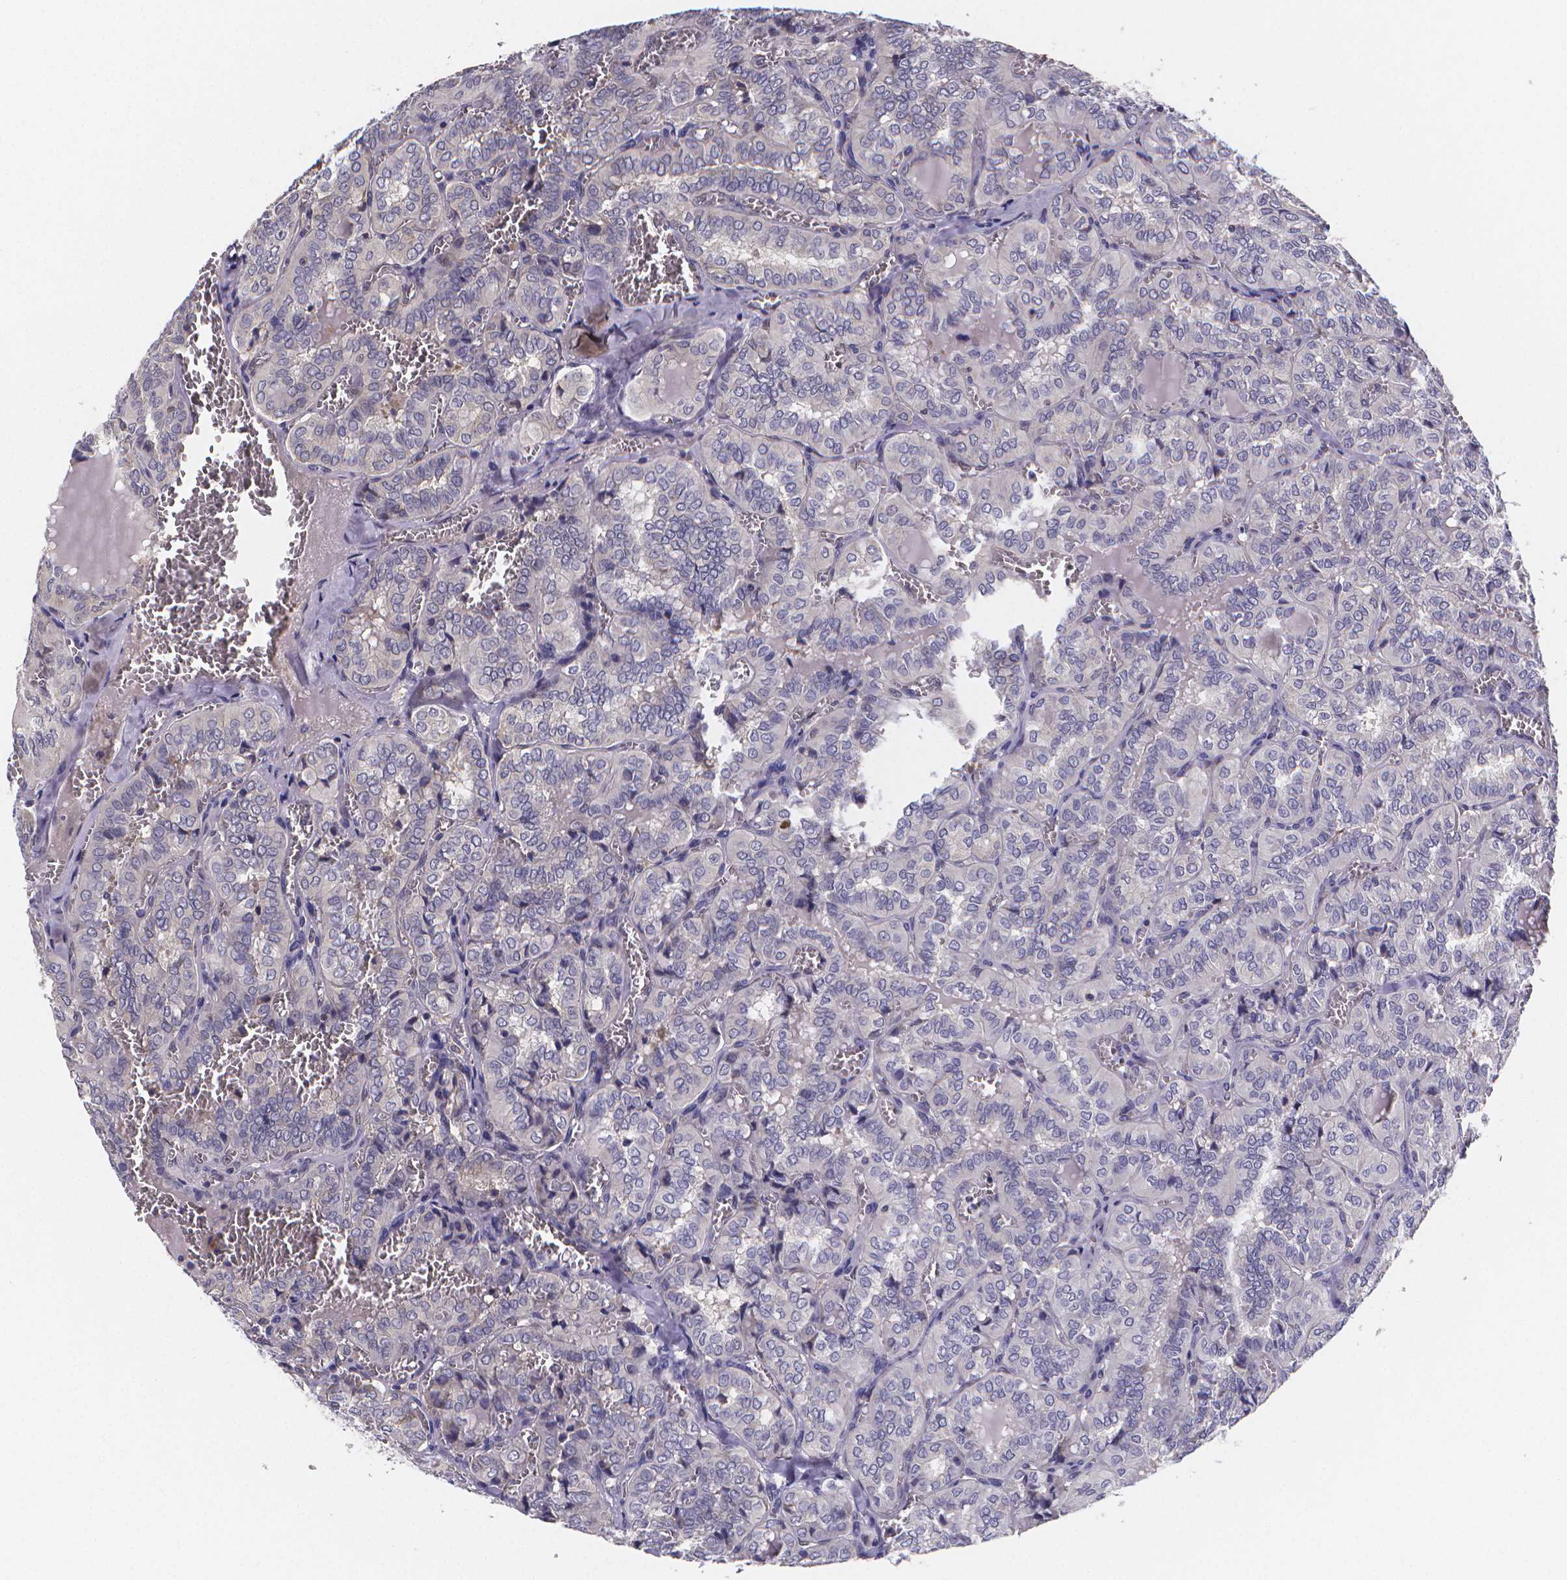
{"staining": {"intensity": "negative", "quantity": "none", "location": "none"}, "tissue": "thyroid cancer", "cell_type": "Tumor cells", "image_type": "cancer", "snomed": [{"axis": "morphology", "description": "Papillary adenocarcinoma, NOS"}, {"axis": "topography", "description": "Thyroid gland"}], "caption": "Immunohistochemistry (IHC) histopathology image of neoplastic tissue: thyroid cancer (papillary adenocarcinoma) stained with DAB (3,3'-diaminobenzidine) shows no significant protein expression in tumor cells.", "gene": "PAH", "patient": {"sex": "female", "age": 41}}